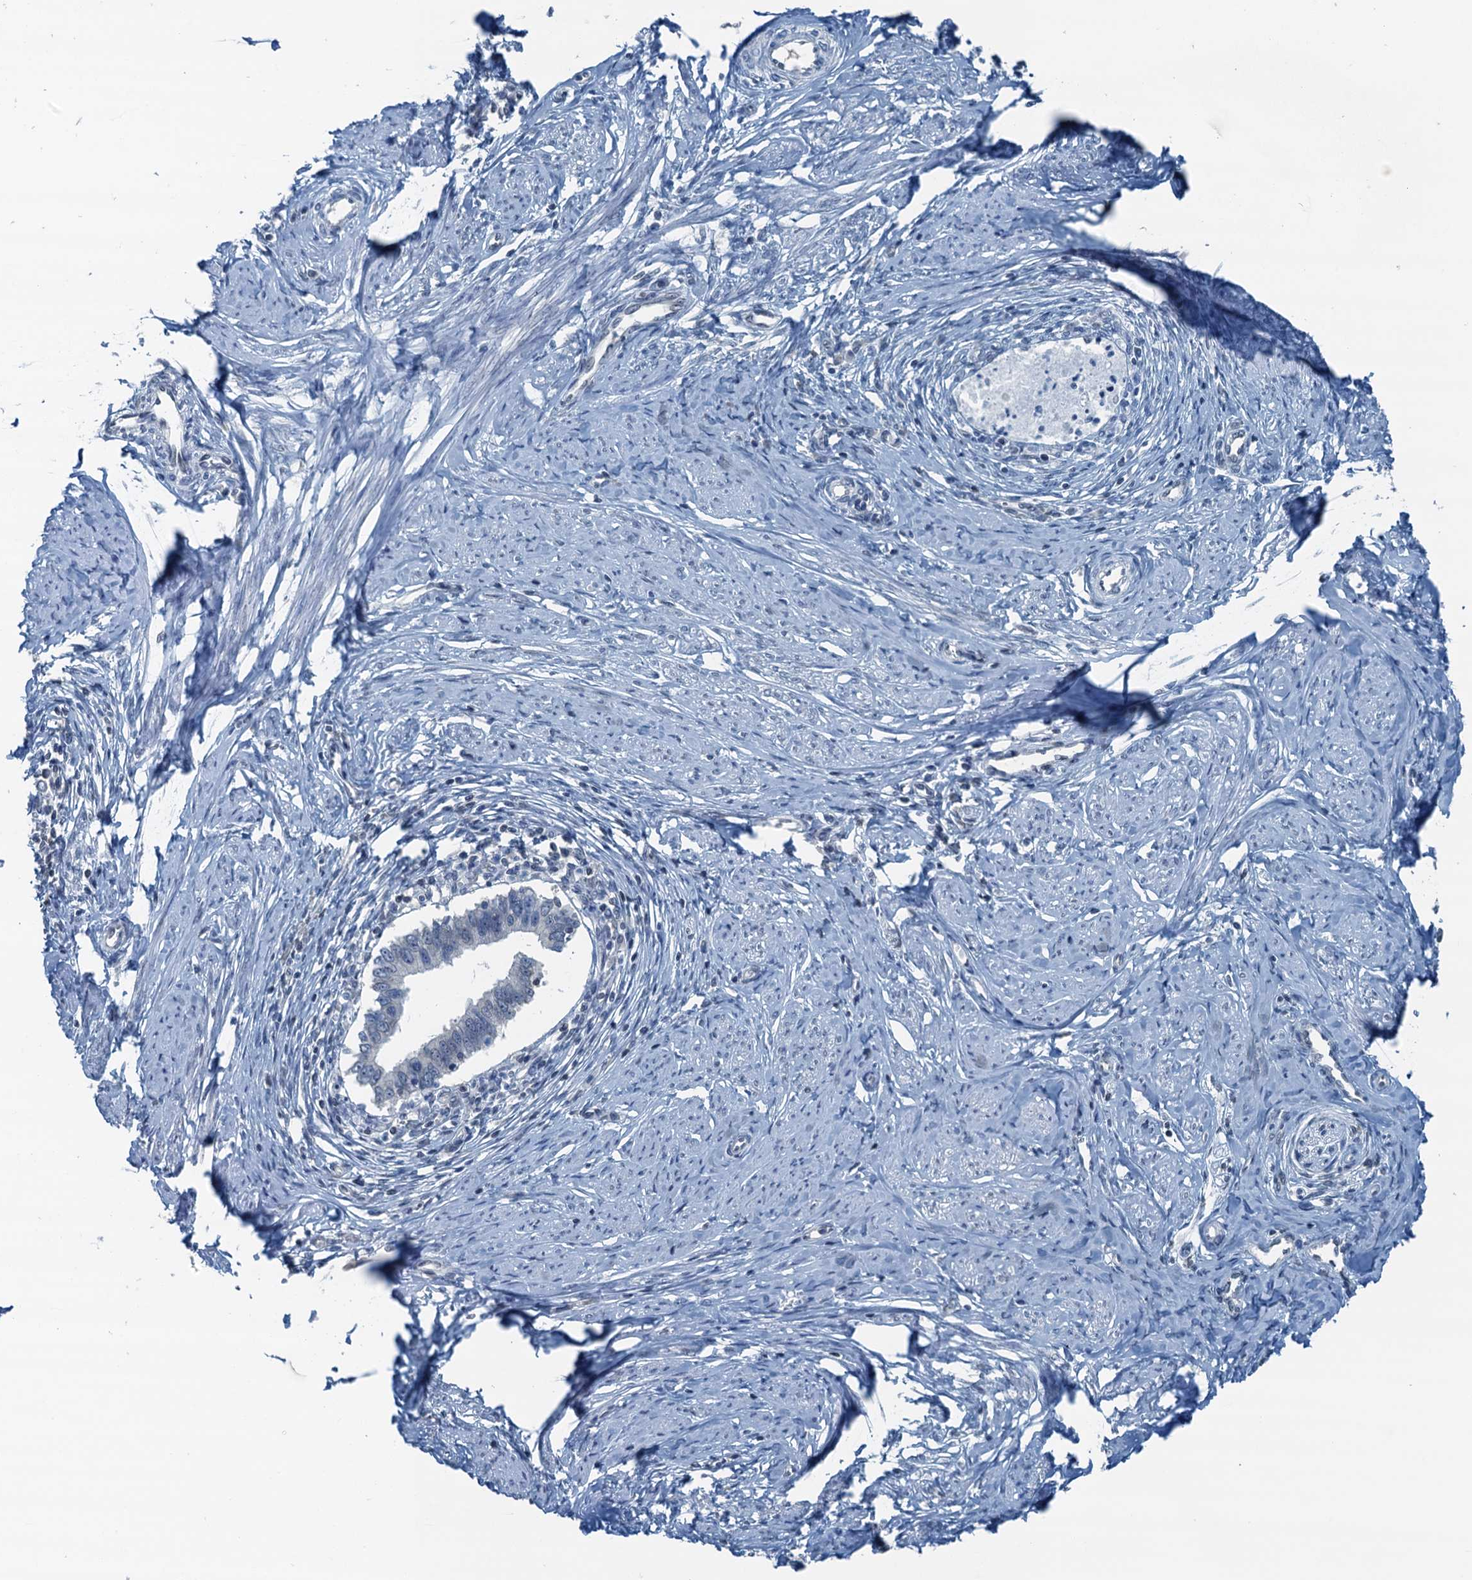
{"staining": {"intensity": "negative", "quantity": "none", "location": "none"}, "tissue": "cervical cancer", "cell_type": "Tumor cells", "image_type": "cancer", "snomed": [{"axis": "morphology", "description": "Adenocarcinoma, NOS"}, {"axis": "topography", "description": "Cervix"}], "caption": "Tumor cells show no significant positivity in adenocarcinoma (cervical).", "gene": "C11orf54", "patient": {"sex": "female", "age": 36}}